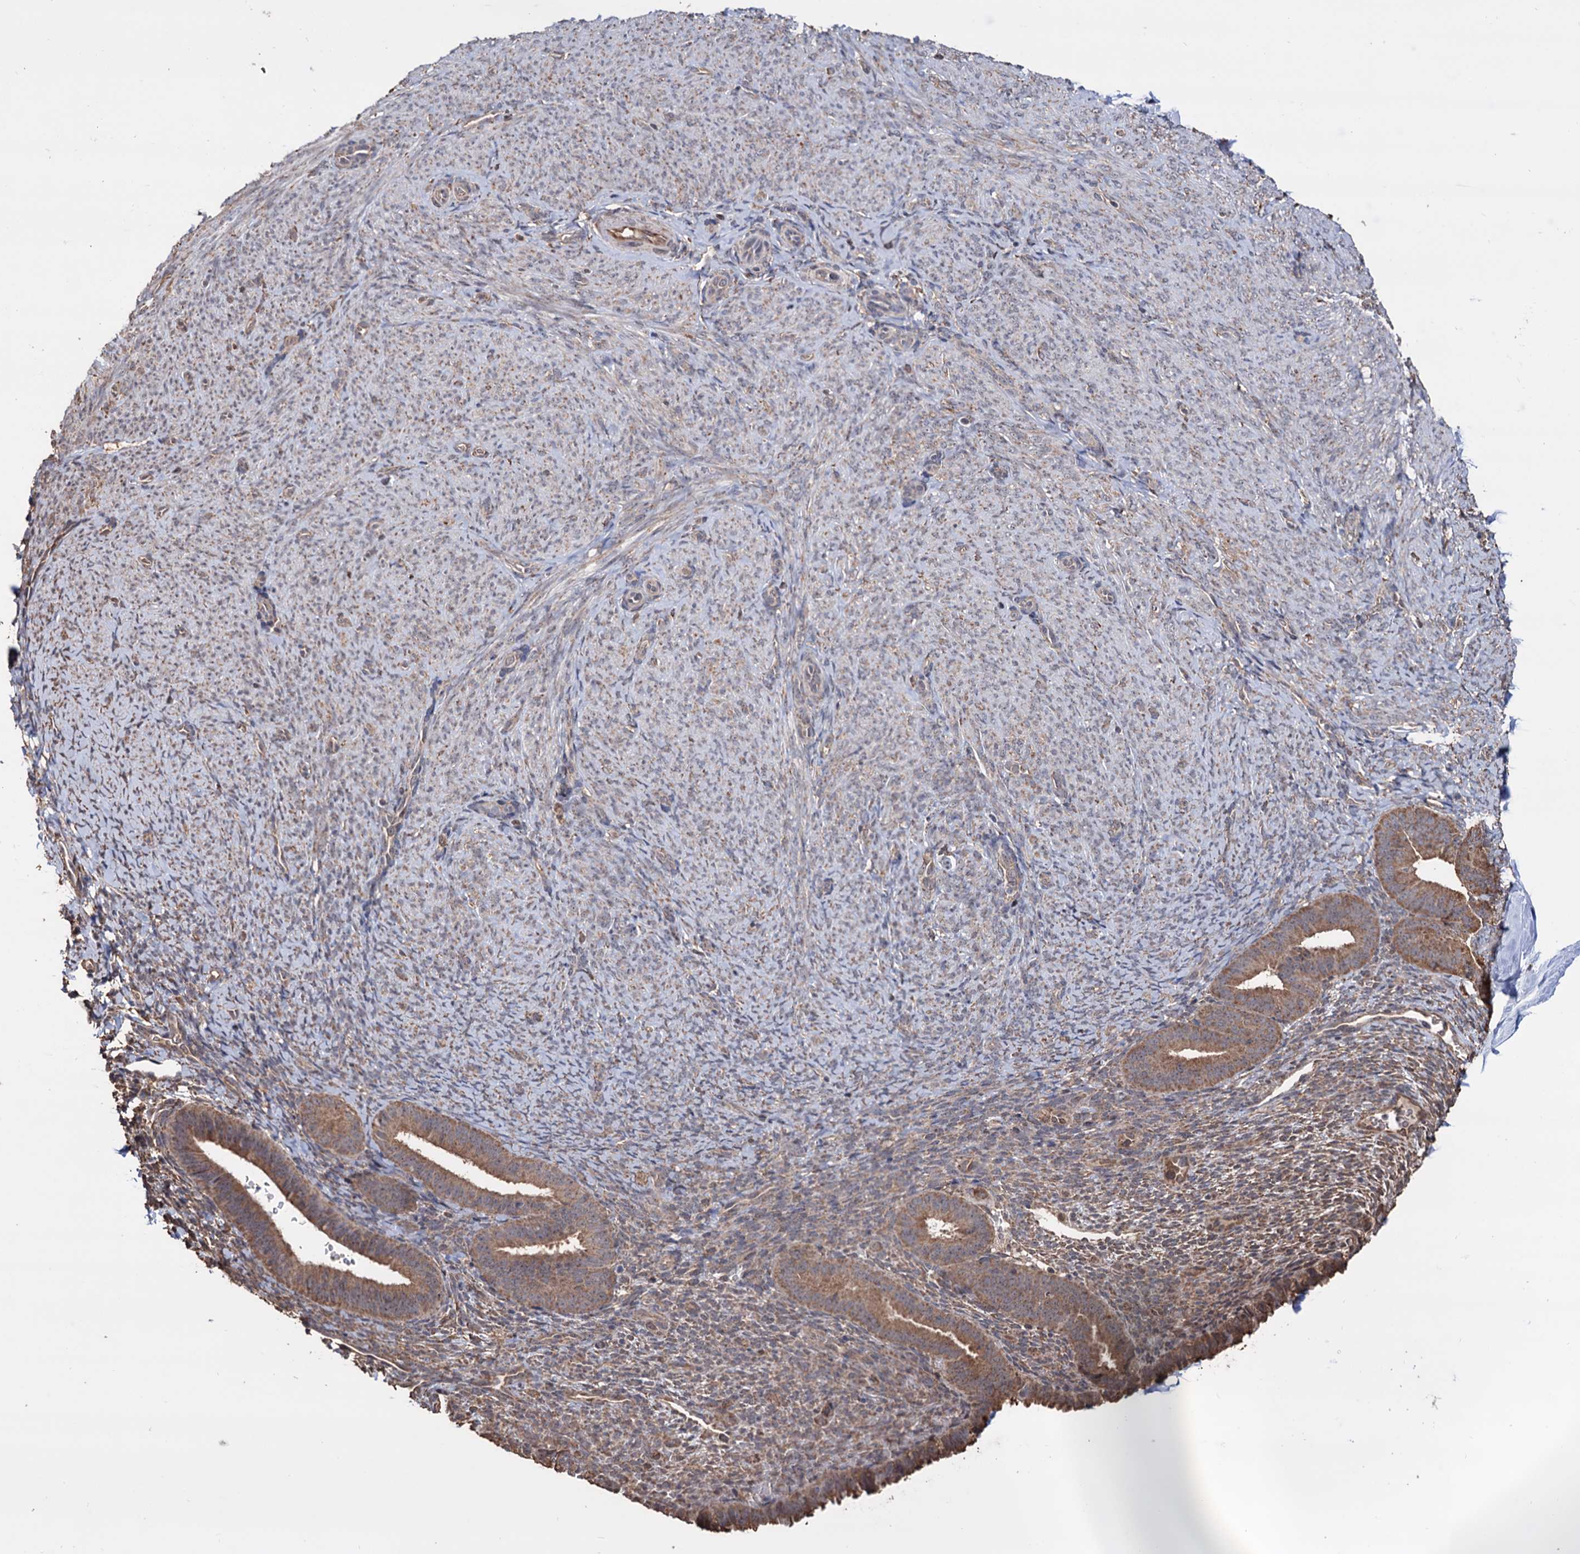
{"staining": {"intensity": "weak", "quantity": "25%-75%", "location": "cytoplasmic/membranous"}, "tissue": "endometrium", "cell_type": "Cells in endometrial stroma", "image_type": "normal", "snomed": [{"axis": "morphology", "description": "Normal tissue, NOS"}, {"axis": "topography", "description": "Endometrium"}], "caption": "Human endometrium stained with a brown dye exhibits weak cytoplasmic/membranous positive expression in about 25%-75% of cells in endometrial stroma.", "gene": "TBC1D12", "patient": {"sex": "female", "age": 65}}